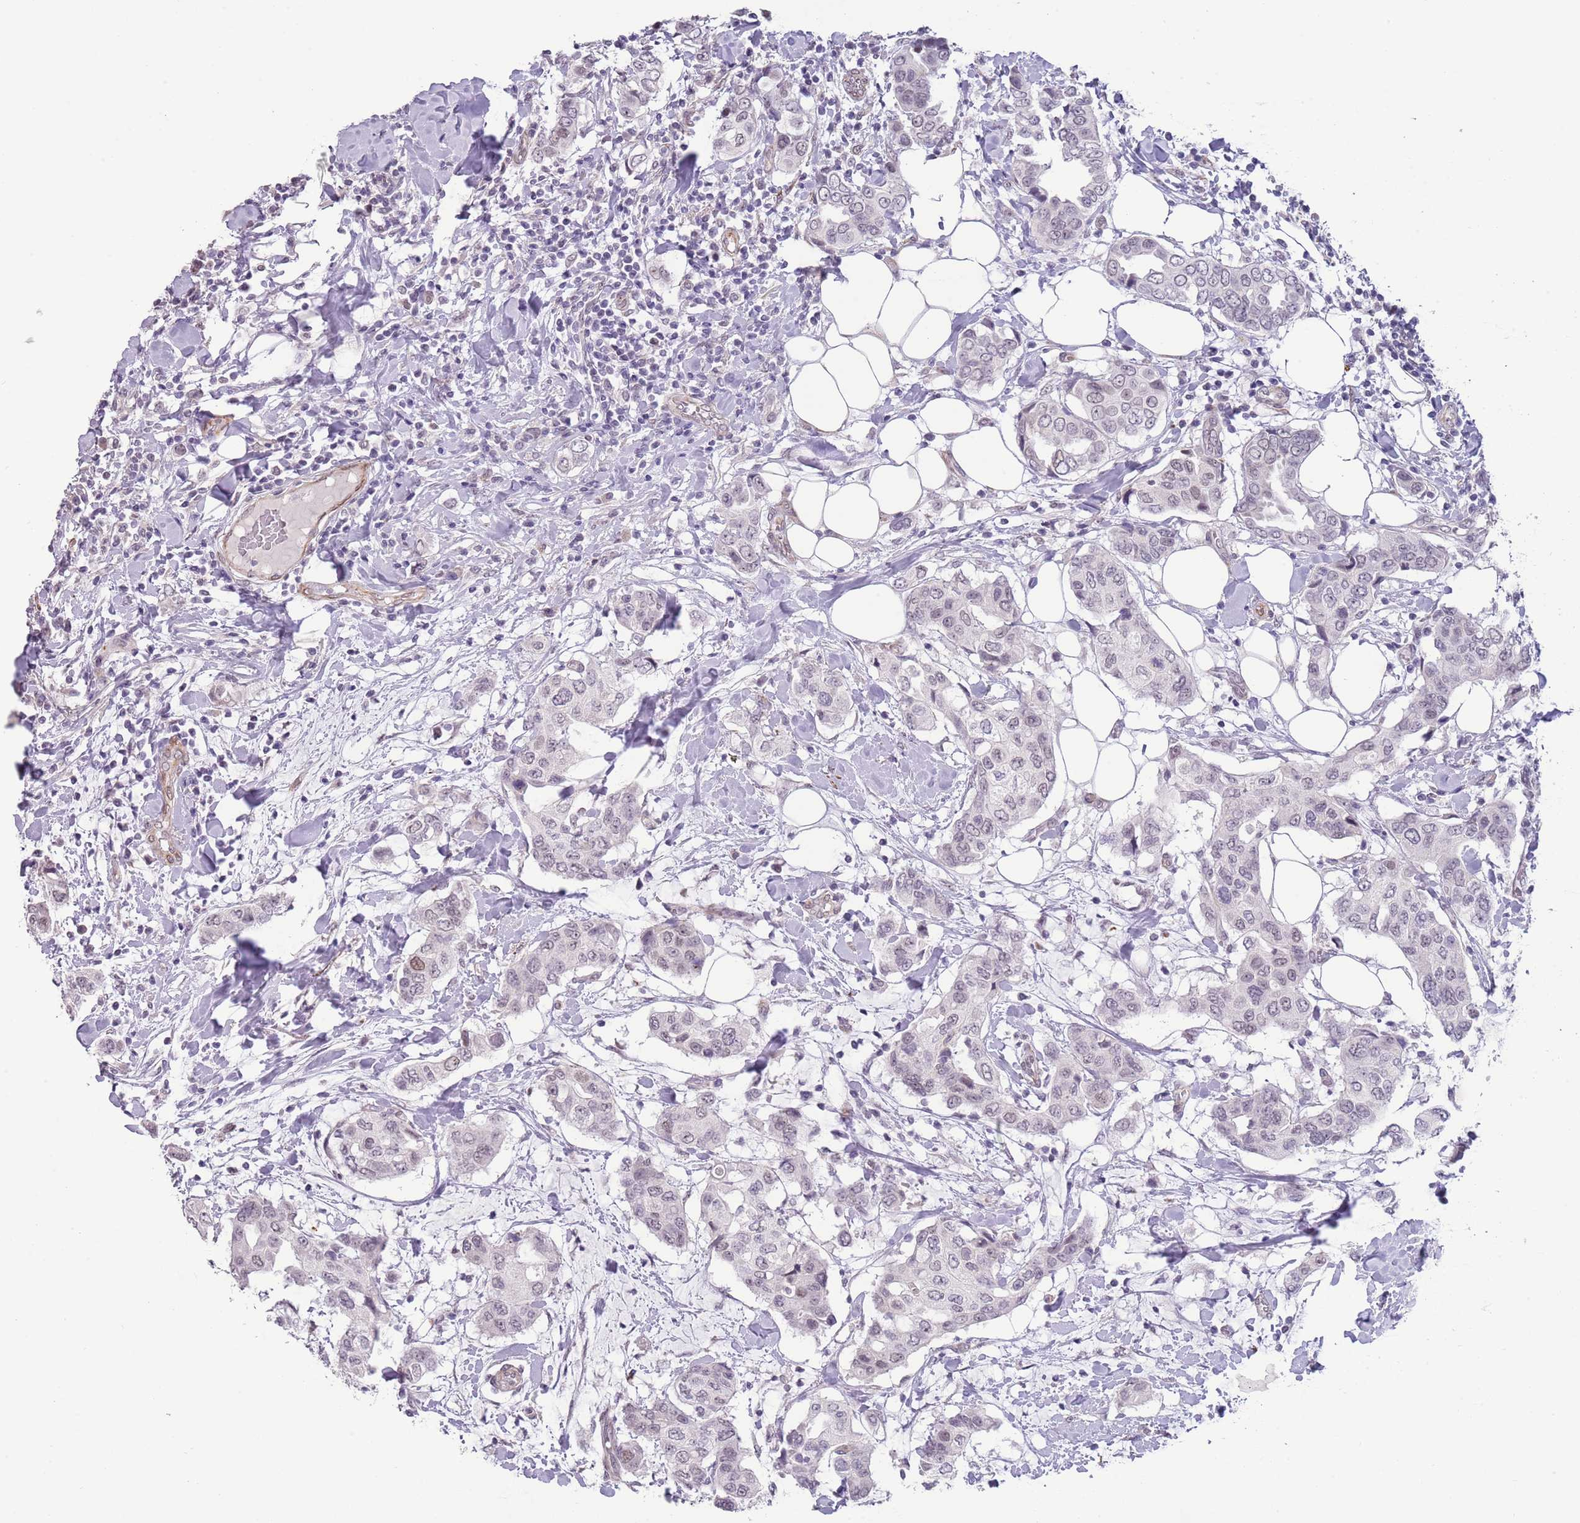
{"staining": {"intensity": "negative", "quantity": "none", "location": "none"}, "tissue": "breast cancer", "cell_type": "Tumor cells", "image_type": "cancer", "snomed": [{"axis": "morphology", "description": "Lobular carcinoma"}, {"axis": "topography", "description": "Breast"}], "caption": "High power microscopy photomicrograph of an IHC micrograph of breast lobular carcinoma, revealing no significant expression in tumor cells.", "gene": "NBPF3", "patient": {"sex": "female", "age": 51}}